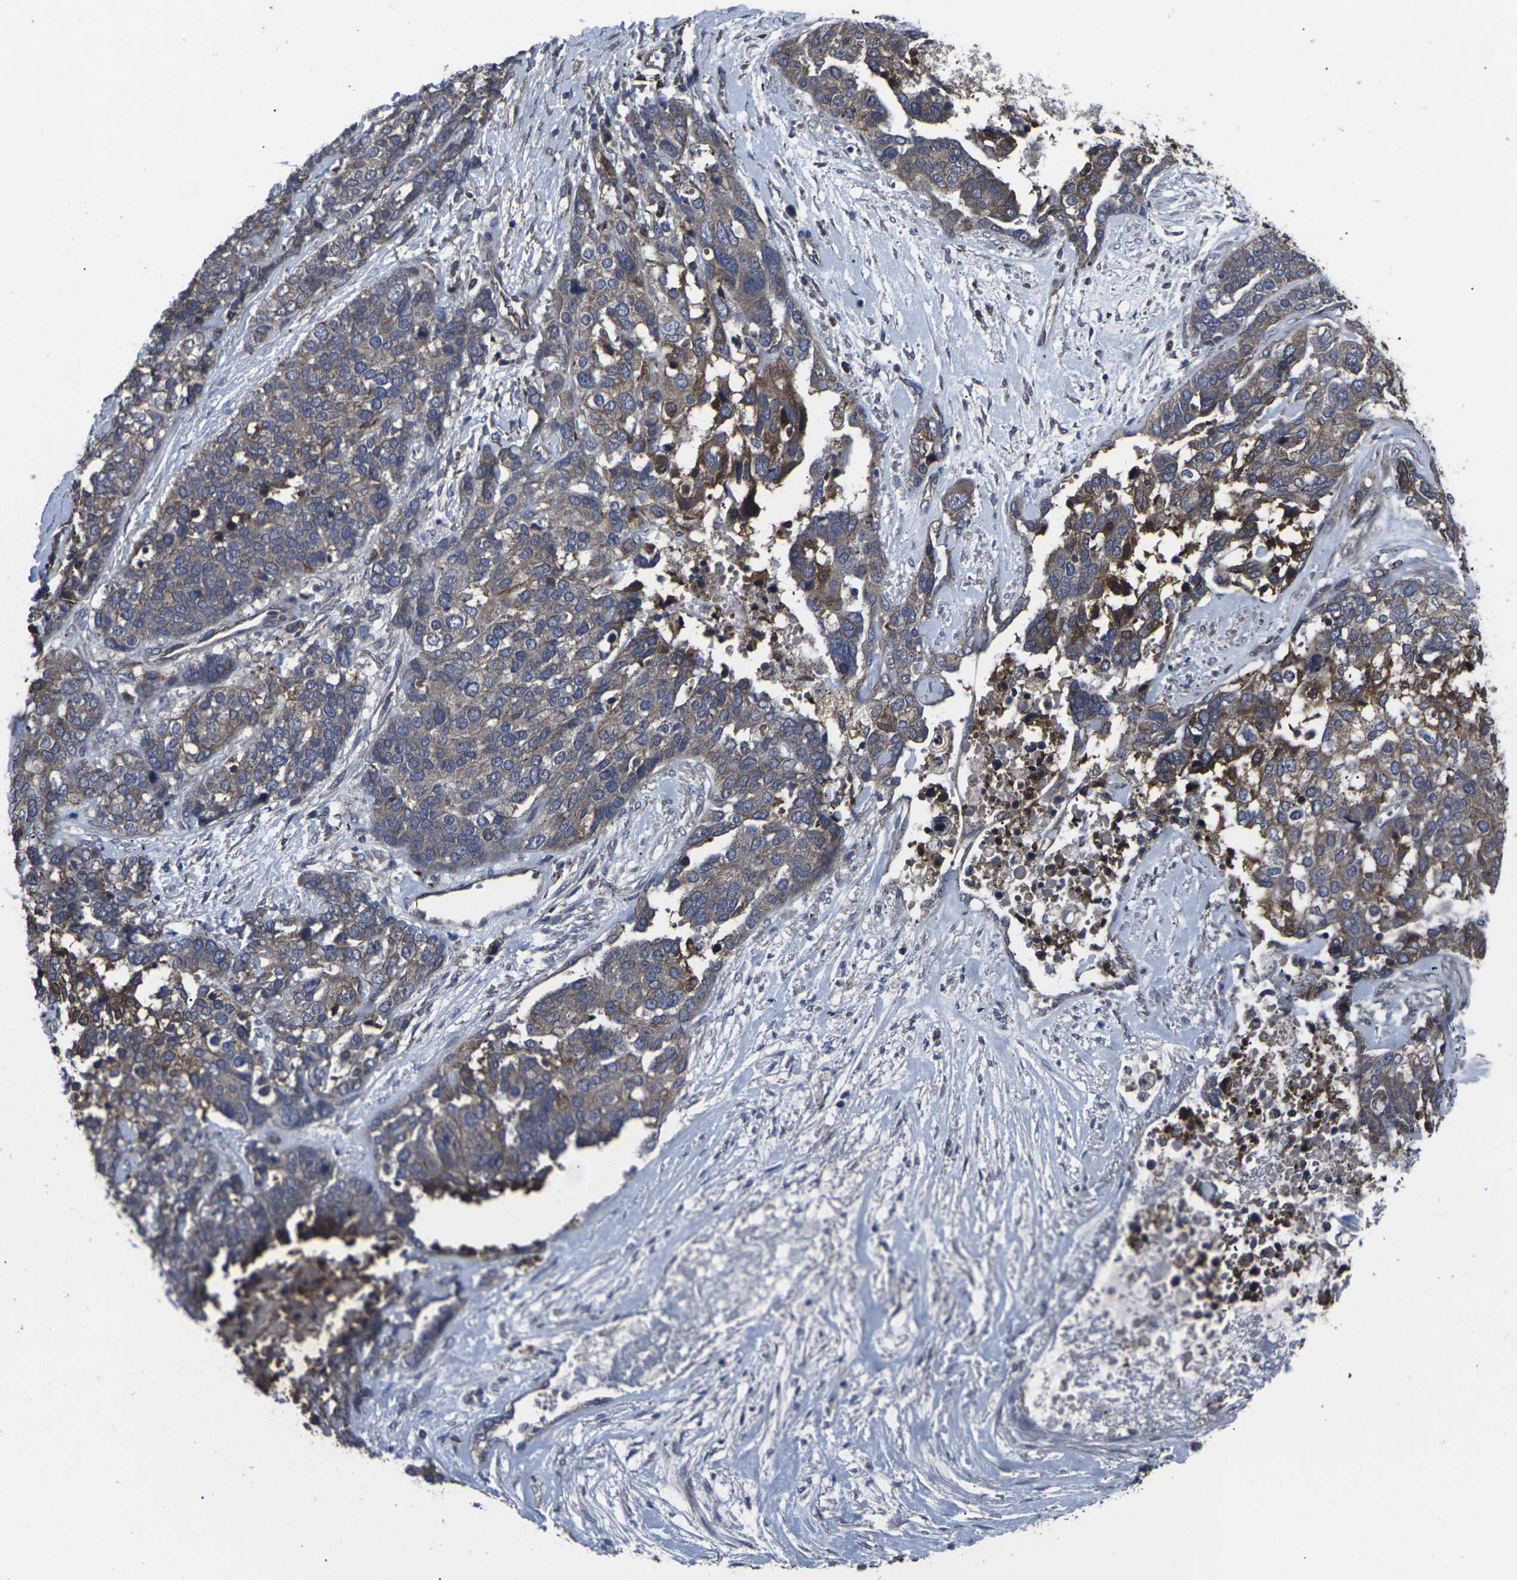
{"staining": {"intensity": "moderate", "quantity": ">75%", "location": "cytoplasmic/membranous"}, "tissue": "ovarian cancer", "cell_type": "Tumor cells", "image_type": "cancer", "snomed": [{"axis": "morphology", "description": "Cystadenocarcinoma, serous, NOS"}, {"axis": "topography", "description": "Ovary"}], "caption": "Ovarian serous cystadenocarcinoma tissue demonstrates moderate cytoplasmic/membranous expression in approximately >75% of tumor cells", "gene": "MAPKAPK2", "patient": {"sex": "female", "age": 44}}